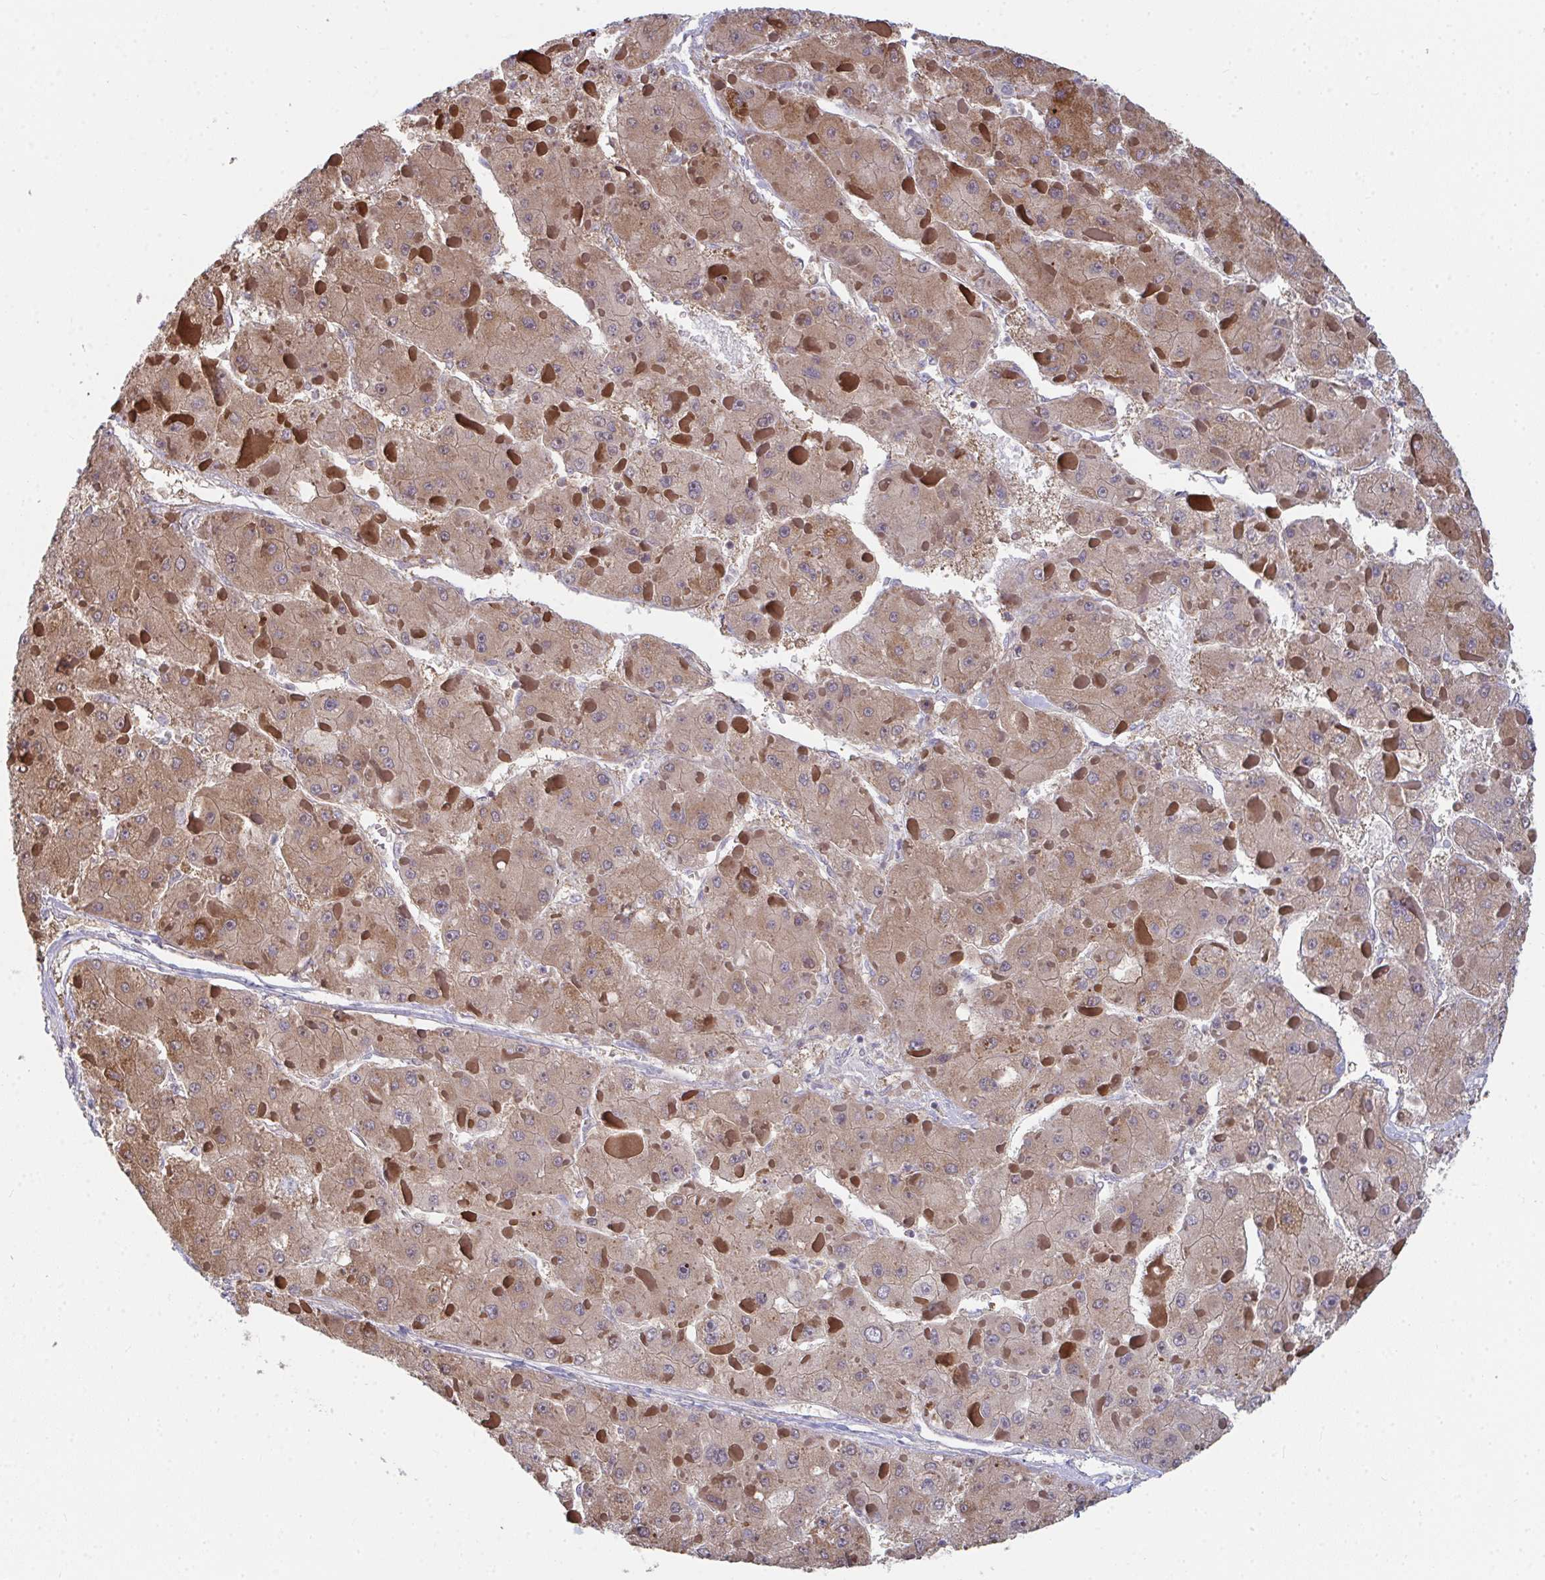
{"staining": {"intensity": "moderate", "quantity": ">75%", "location": "cytoplasmic/membranous"}, "tissue": "liver cancer", "cell_type": "Tumor cells", "image_type": "cancer", "snomed": [{"axis": "morphology", "description": "Carcinoma, Hepatocellular, NOS"}, {"axis": "topography", "description": "Liver"}], "caption": "IHC histopathology image of neoplastic tissue: liver cancer (hepatocellular carcinoma) stained using IHC shows medium levels of moderate protein expression localized specifically in the cytoplasmic/membranous of tumor cells, appearing as a cytoplasmic/membranous brown color.", "gene": "EIF1AD", "patient": {"sex": "female", "age": 73}}